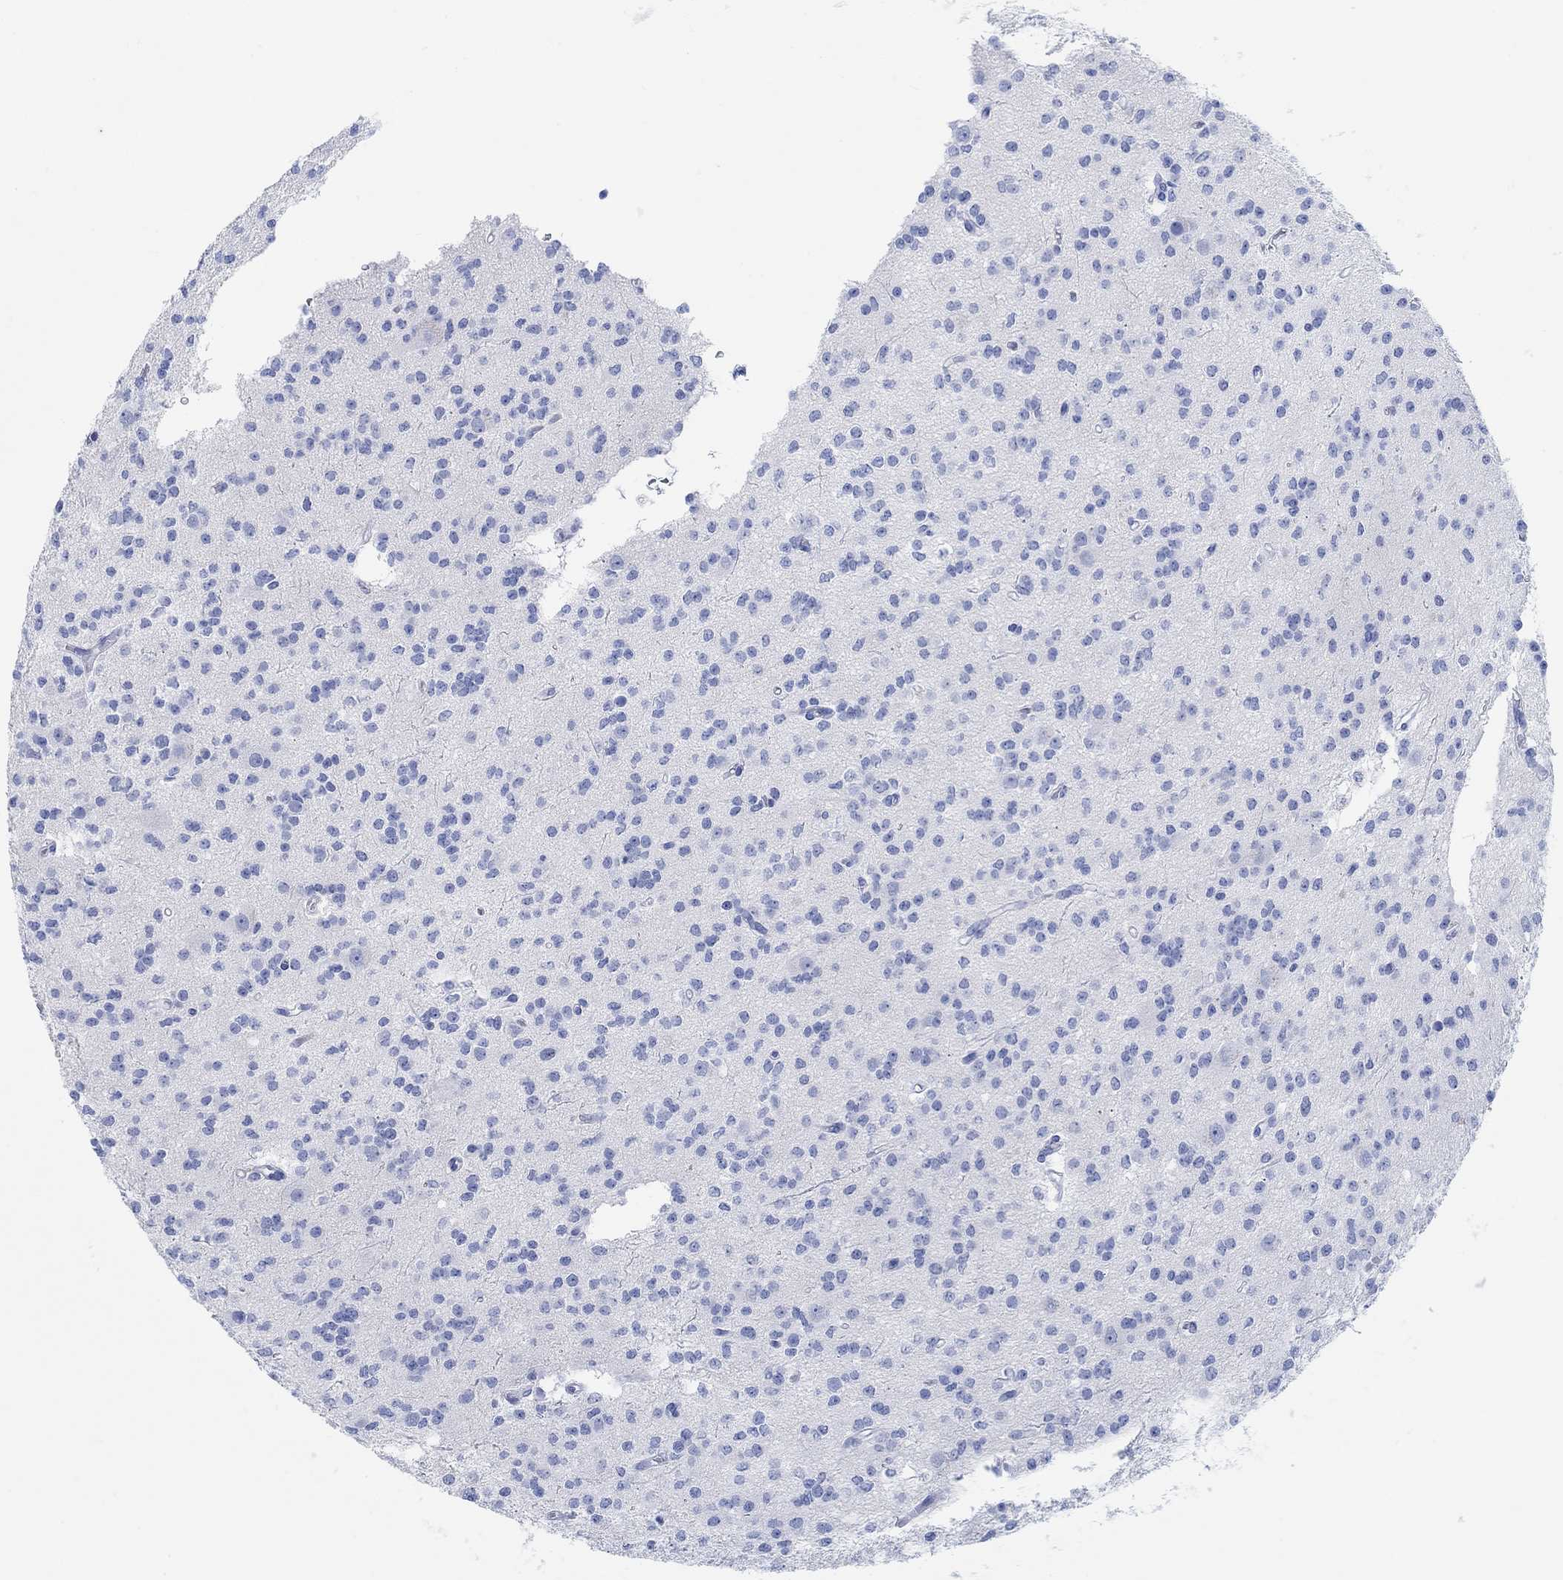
{"staining": {"intensity": "negative", "quantity": "none", "location": "none"}, "tissue": "glioma", "cell_type": "Tumor cells", "image_type": "cancer", "snomed": [{"axis": "morphology", "description": "Glioma, malignant, Low grade"}, {"axis": "topography", "description": "Brain"}], "caption": "Immunohistochemistry of malignant glioma (low-grade) displays no staining in tumor cells.", "gene": "ANKRD33", "patient": {"sex": "male", "age": 27}}